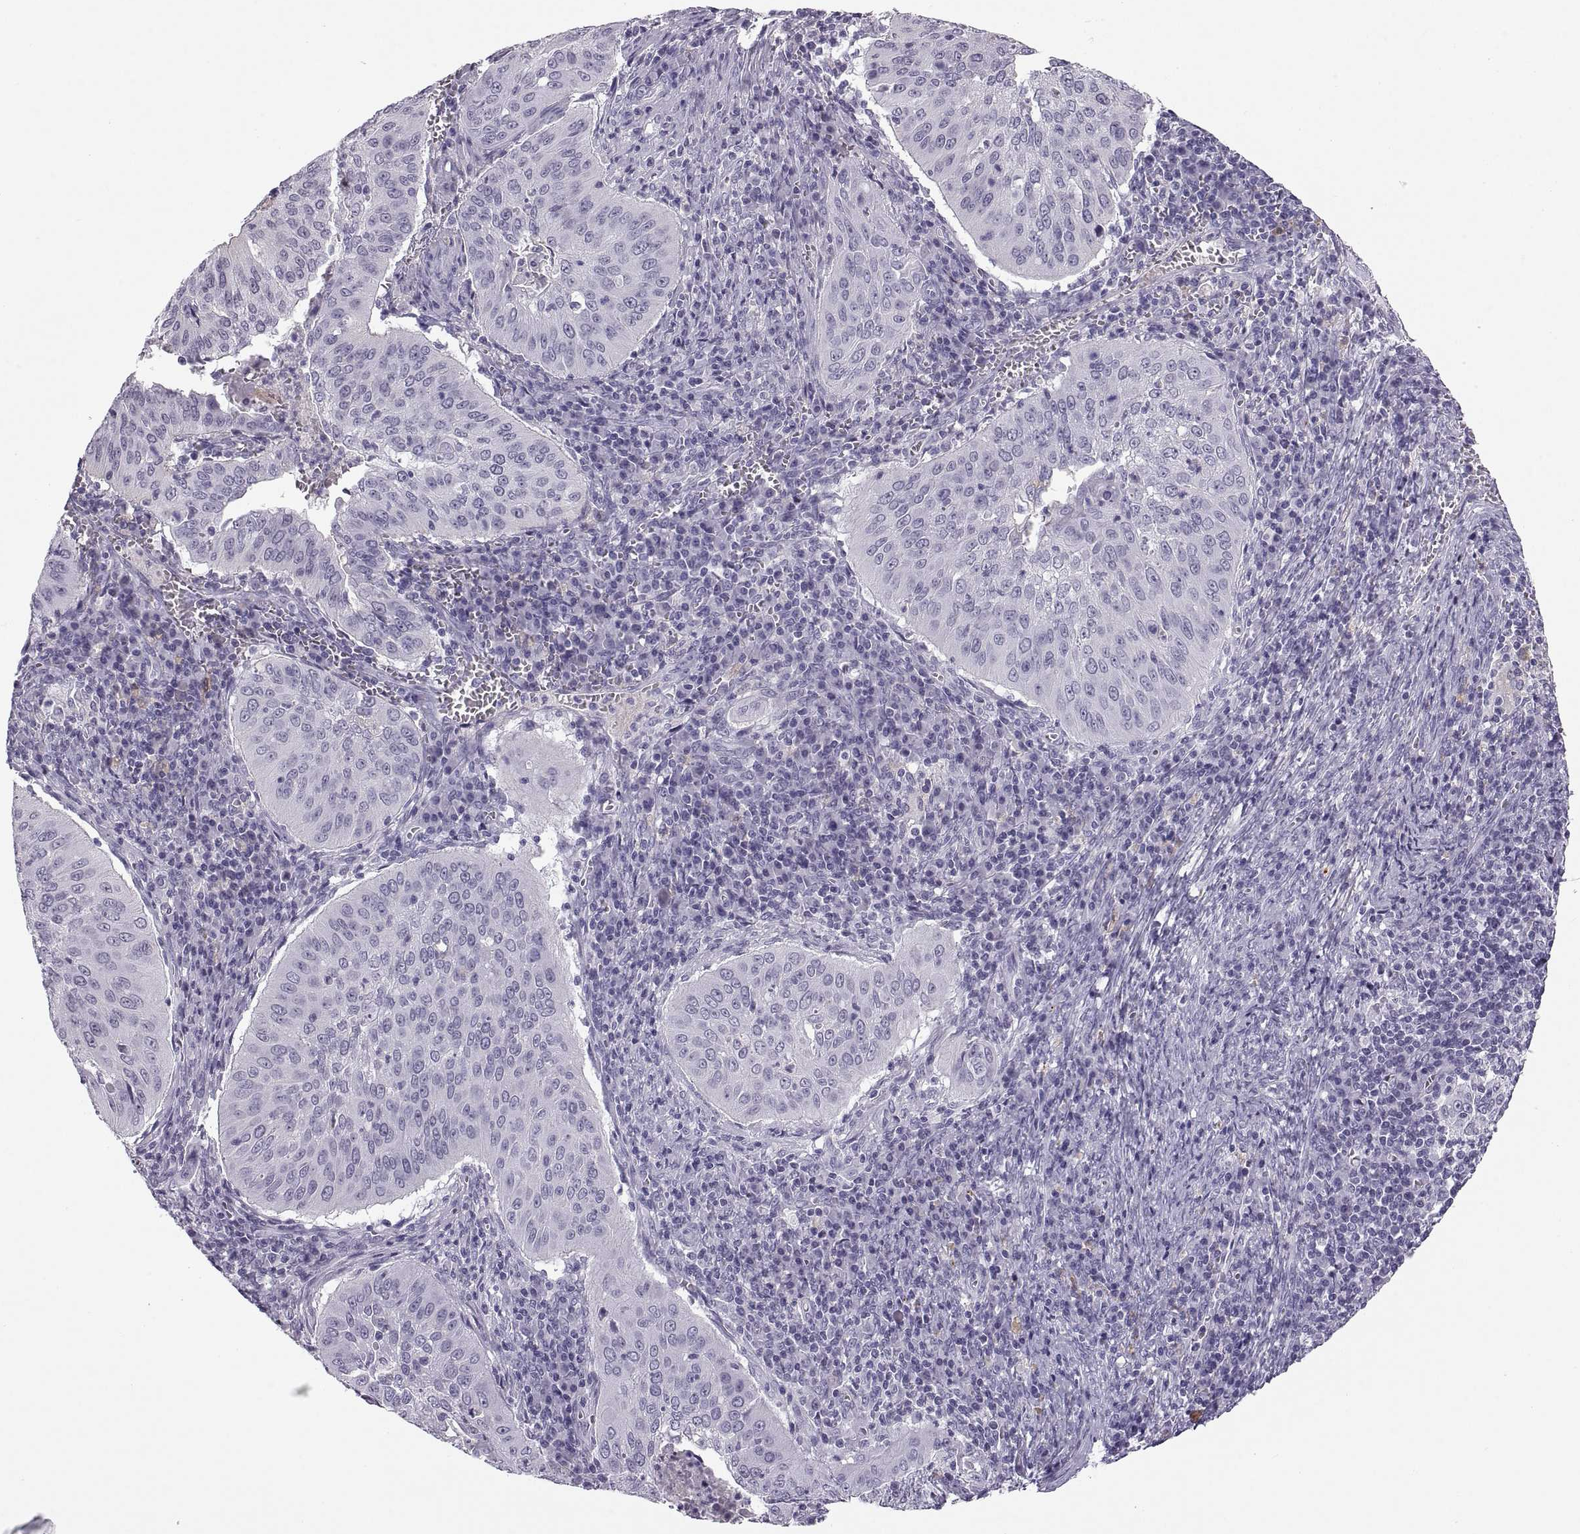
{"staining": {"intensity": "negative", "quantity": "none", "location": "none"}, "tissue": "cervical cancer", "cell_type": "Tumor cells", "image_type": "cancer", "snomed": [{"axis": "morphology", "description": "Squamous cell carcinoma, NOS"}, {"axis": "topography", "description": "Cervix"}], "caption": "Immunohistochemistry photomicrograph of cervical cancer (squamous cell carcinoma) stained for a protein (brown), which displays no positivity in tumor cells.", "gene": "QRICH2", "patient": {"sex": "female", "age": 39}}